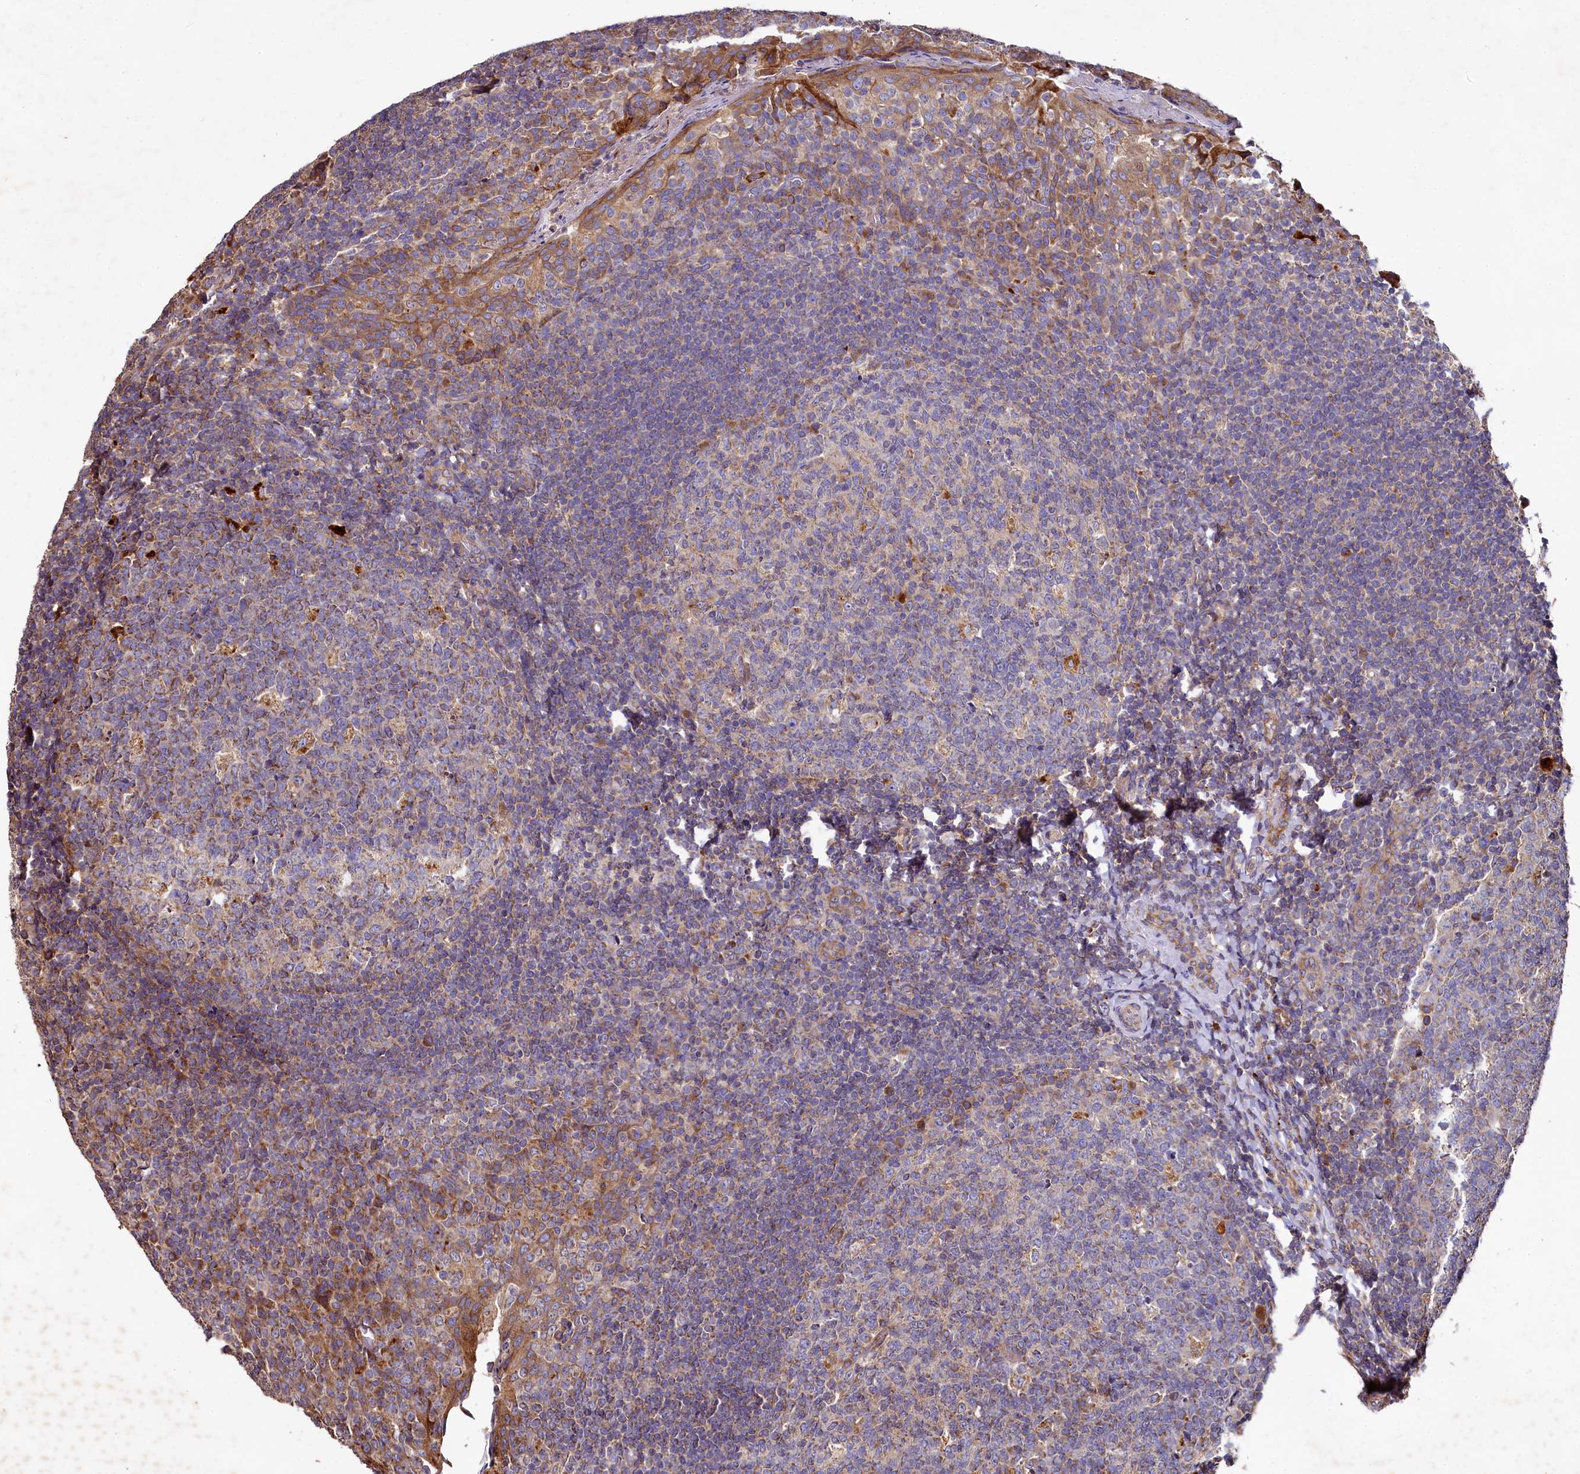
{"staining": {"intensity": "moderate", "quantity": "<25%", "location": "cytoplasmic/membranous"}, "tissue": "tonsil", "cell_type": "Germinal center cells", "image_type": "normal", "snomed": [{"axis": "morphology", "description": "Normal tissue, NOS"}, {"axis": "topography", "description": "Tonsil"}], "caption": "DAB immunohistochemical staining of unremarkable tonsil displays moderate cytoplasmic/membranous protein positivity in approximately <25% of germinal center cells. (DAB IHC, brown staining for protein, blue staining for nuclei).", "gene": "SPRYD3", "patient": {"sex": "female", "age": 19}}